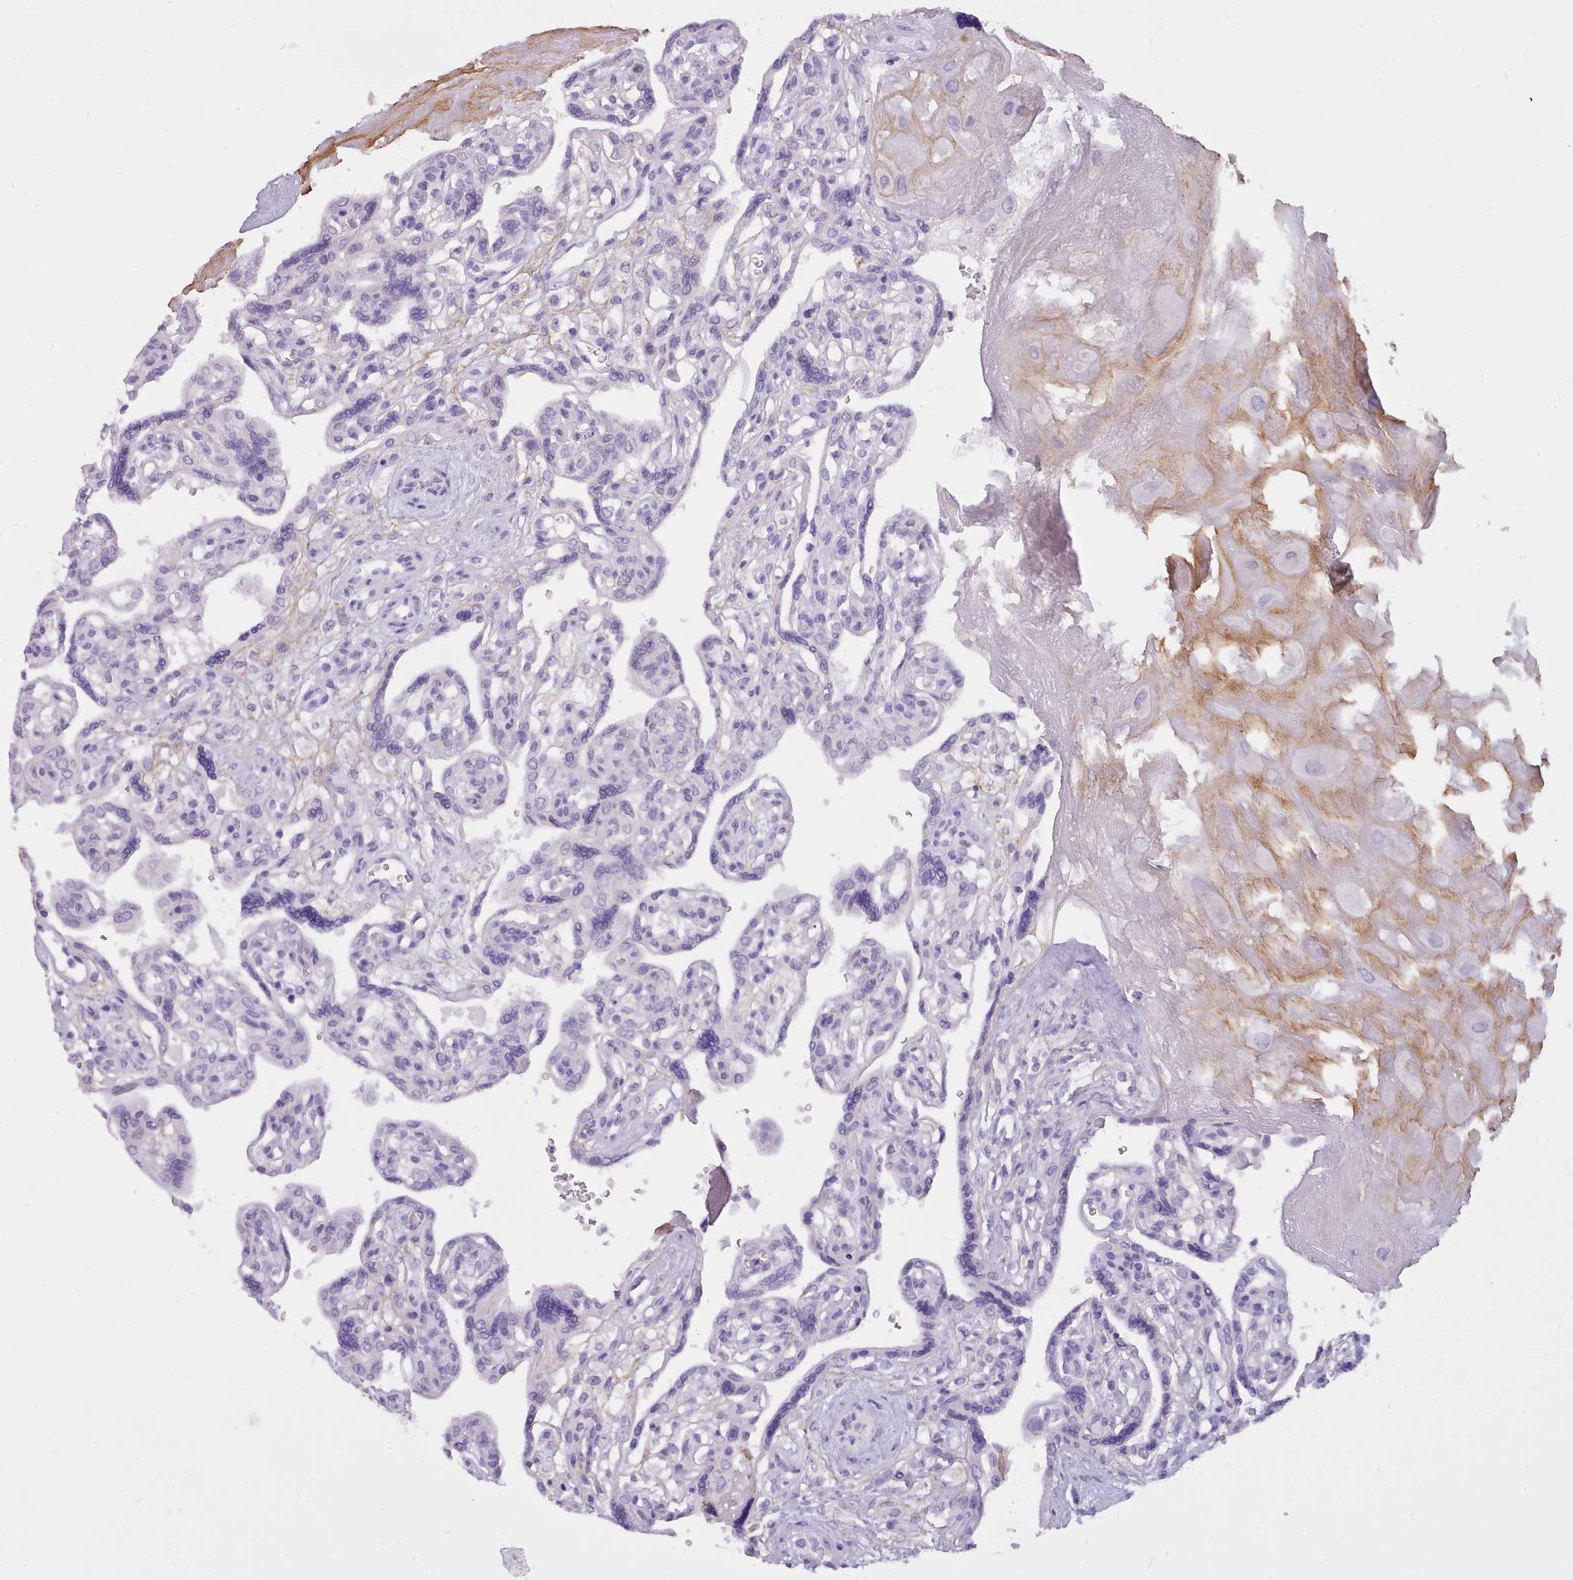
{"staining": {"intensity": "negative", "quantity": "none", "location": "none"}, "tissue": "placenta", "cell_type": "Decidual cells", "image_type": "normal", "snomed": [{"axis": "morphology", "description": "Normal tissue, NOS"}, {"axis": "topography", "description": "Placenta"}], "caption": "A high-resolution micrograph shows IHC staining of normal placenta, which displays no significant positivity in decidual cells. (Stains: DAB (3,3'-diaminobenzidine) IHC with hematoxylin counter stain, Microscopy: brightfield microscopy at high magnification).", "gene": "CYP2A13", "patient": {"sex": "female", "age": 39}}